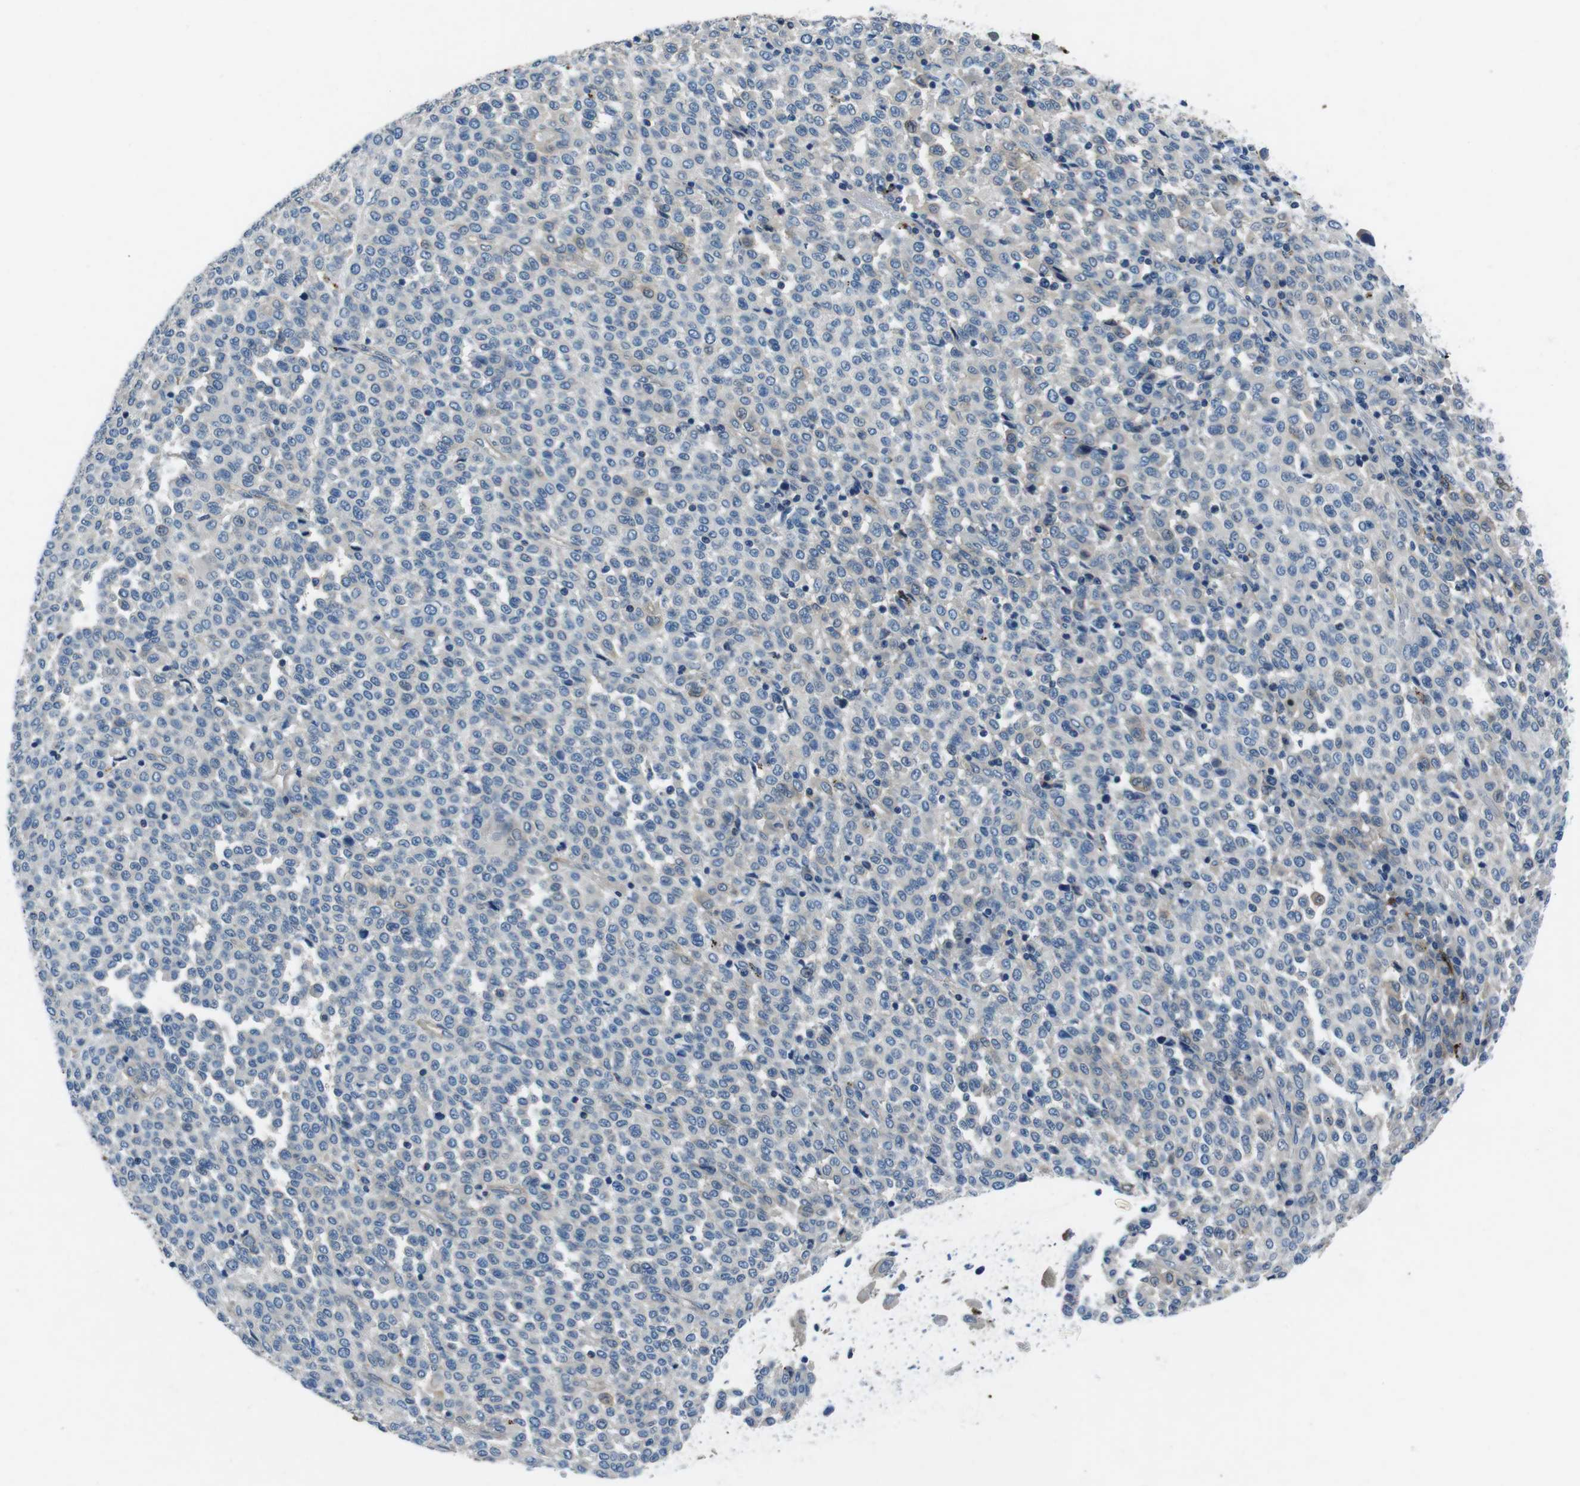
{"staining": {"intensity": "negative", "quantity": "none", "location": "none"}, "tissue": "melanoma", "cell_type": "Tumor cells", "image_type": "cancer", "snomed": [{"axis": "morphology", "description": "Malignant melanoma, Metastatic site"}, {"axis": "topography", "description": "Pancreas"}], "caption": "The image exhibits no staining of tumor cells in melanoma.", "gene": "TULP3", "patient": {"sex": "female", "age": 30}}